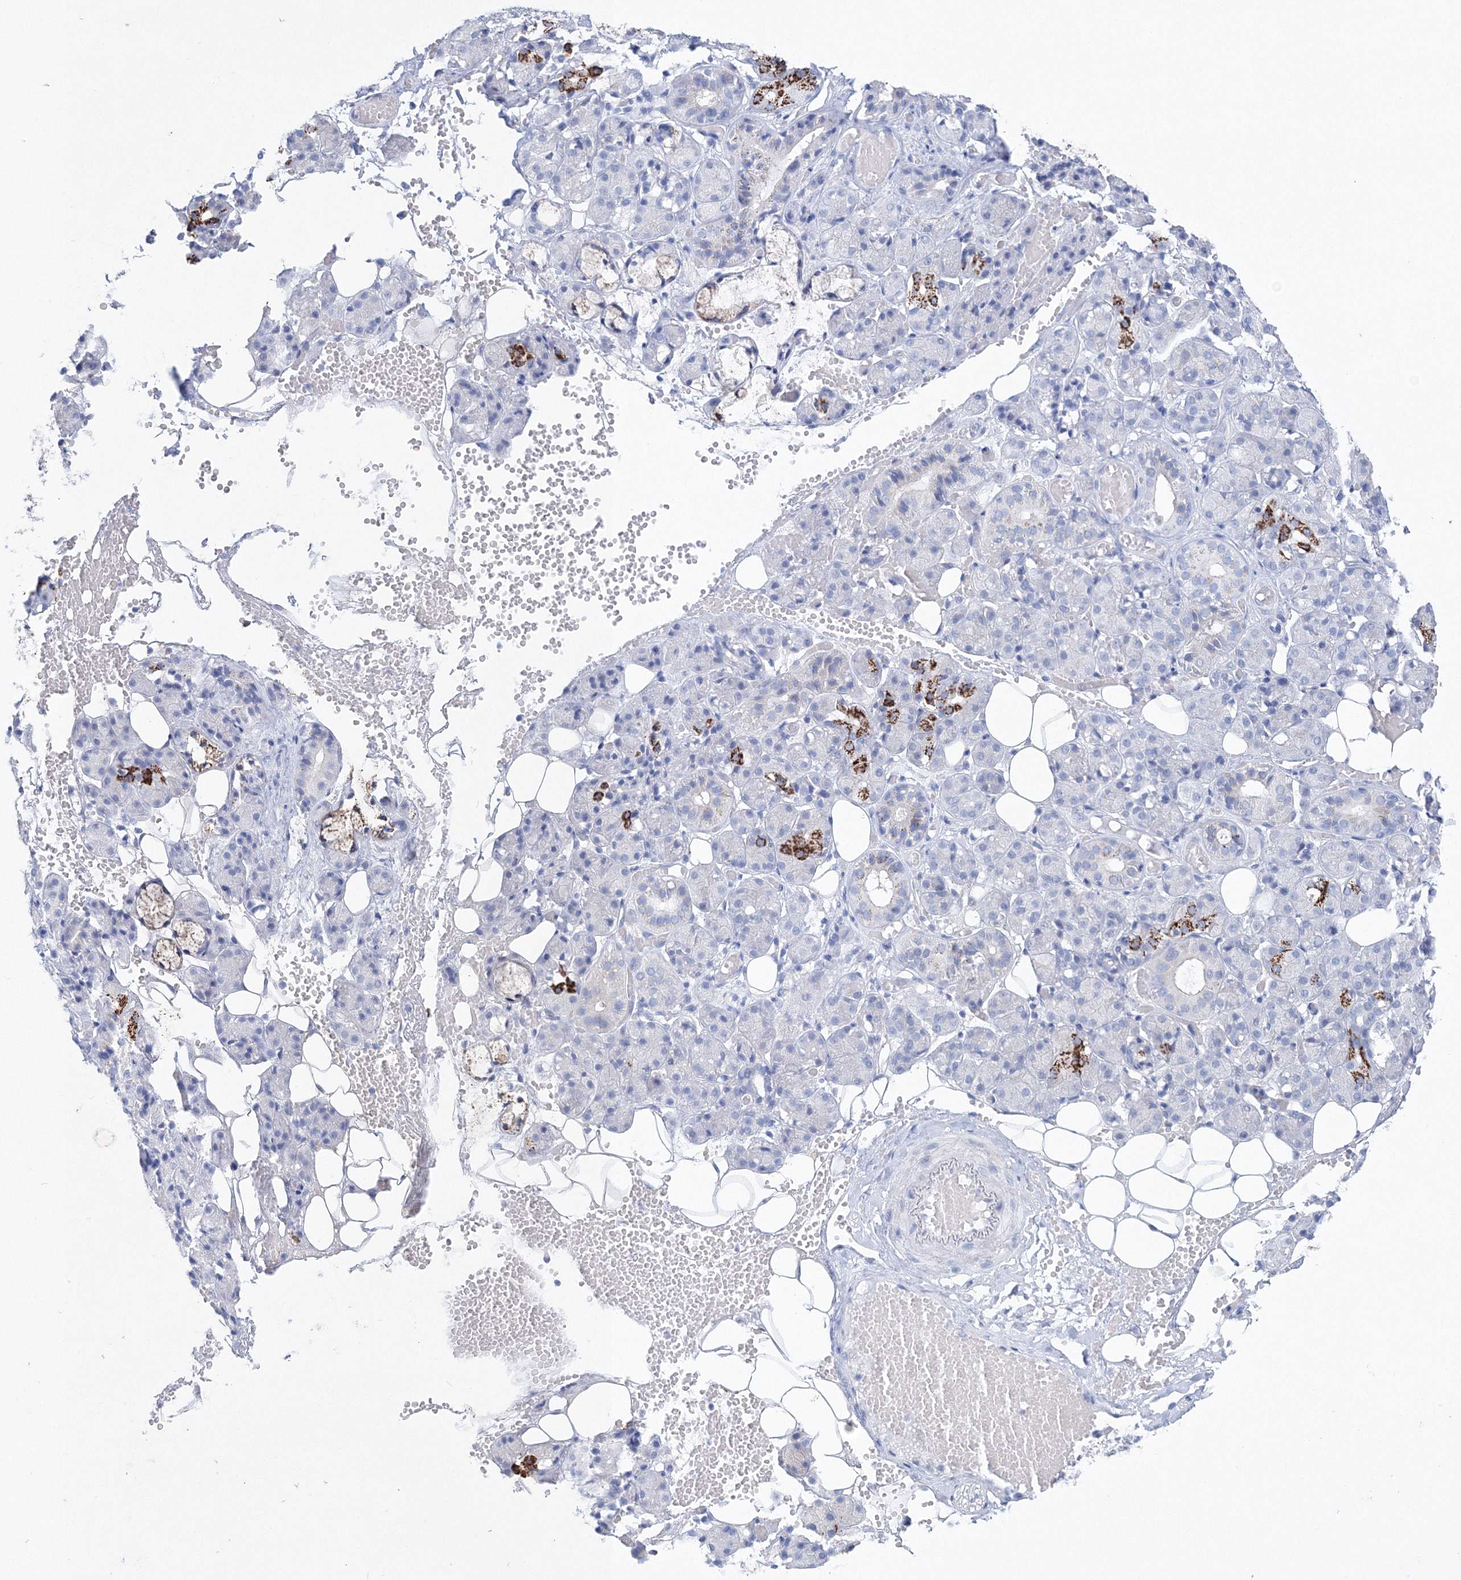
{"staining": {"intensity": "strong", "quantity": "<25%", "location": "cytoplasmic/membranous"}, "tissue": "salivary gland", "cell_type": "Glandular cells", "image_type": "normal", "snomed": [{"axis": "morphology", "description": "Normal tissue, NOS"}, {"axis": "topography", "description": "Salivary gland"}], "caption": "This image reveals immunohistochemistry (IHC) staining of benign salivary gland, with medium strong cytoplasmic/membranous expression in about <25% of glandular cells.", "gene": "HMGCS1", "patient": {"sex": "male", "age": 63}}